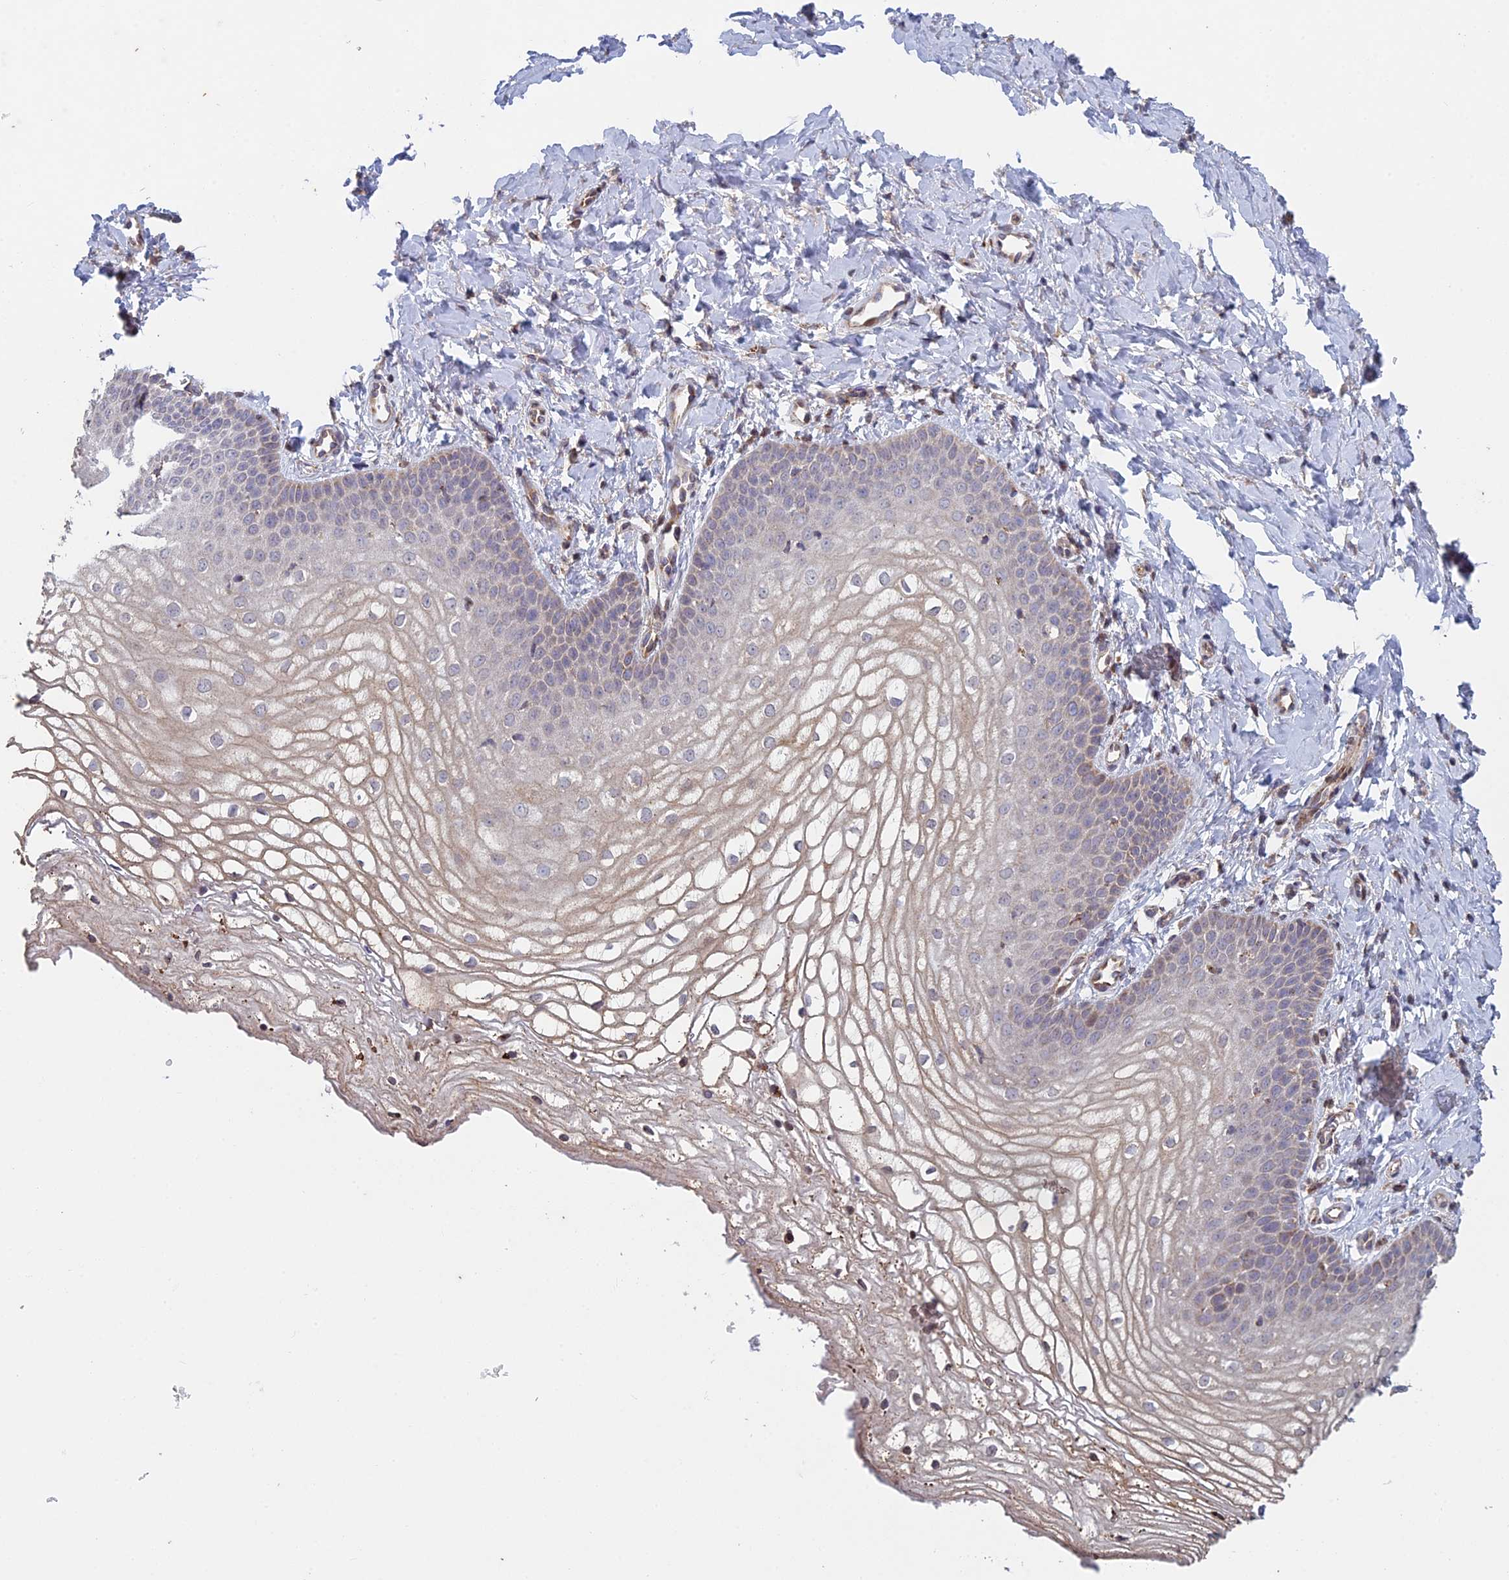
{"staining": {"intensity": "weak", "quantity": ">75%", "location": "cytoplasmic/membranous,nuclear"}, "tissue": "vagina", "cell_type": "Squamous epithelial cells", "image_type": "normal", "snomed": [{"axis": "morphology", "description": "Normal tissue, NOS"}, {"axis": "topography", "description": "Vagina"}], "caption": "This is an image of immunohistochemistry (IHC) staining of unremarkable vagina, which shows weak positivity in the cytoplasmic/membranous,nuclear of squamous epithelial cells.", "gene": "FOXS1", "patient": {"sex": "female", "age": 68}}